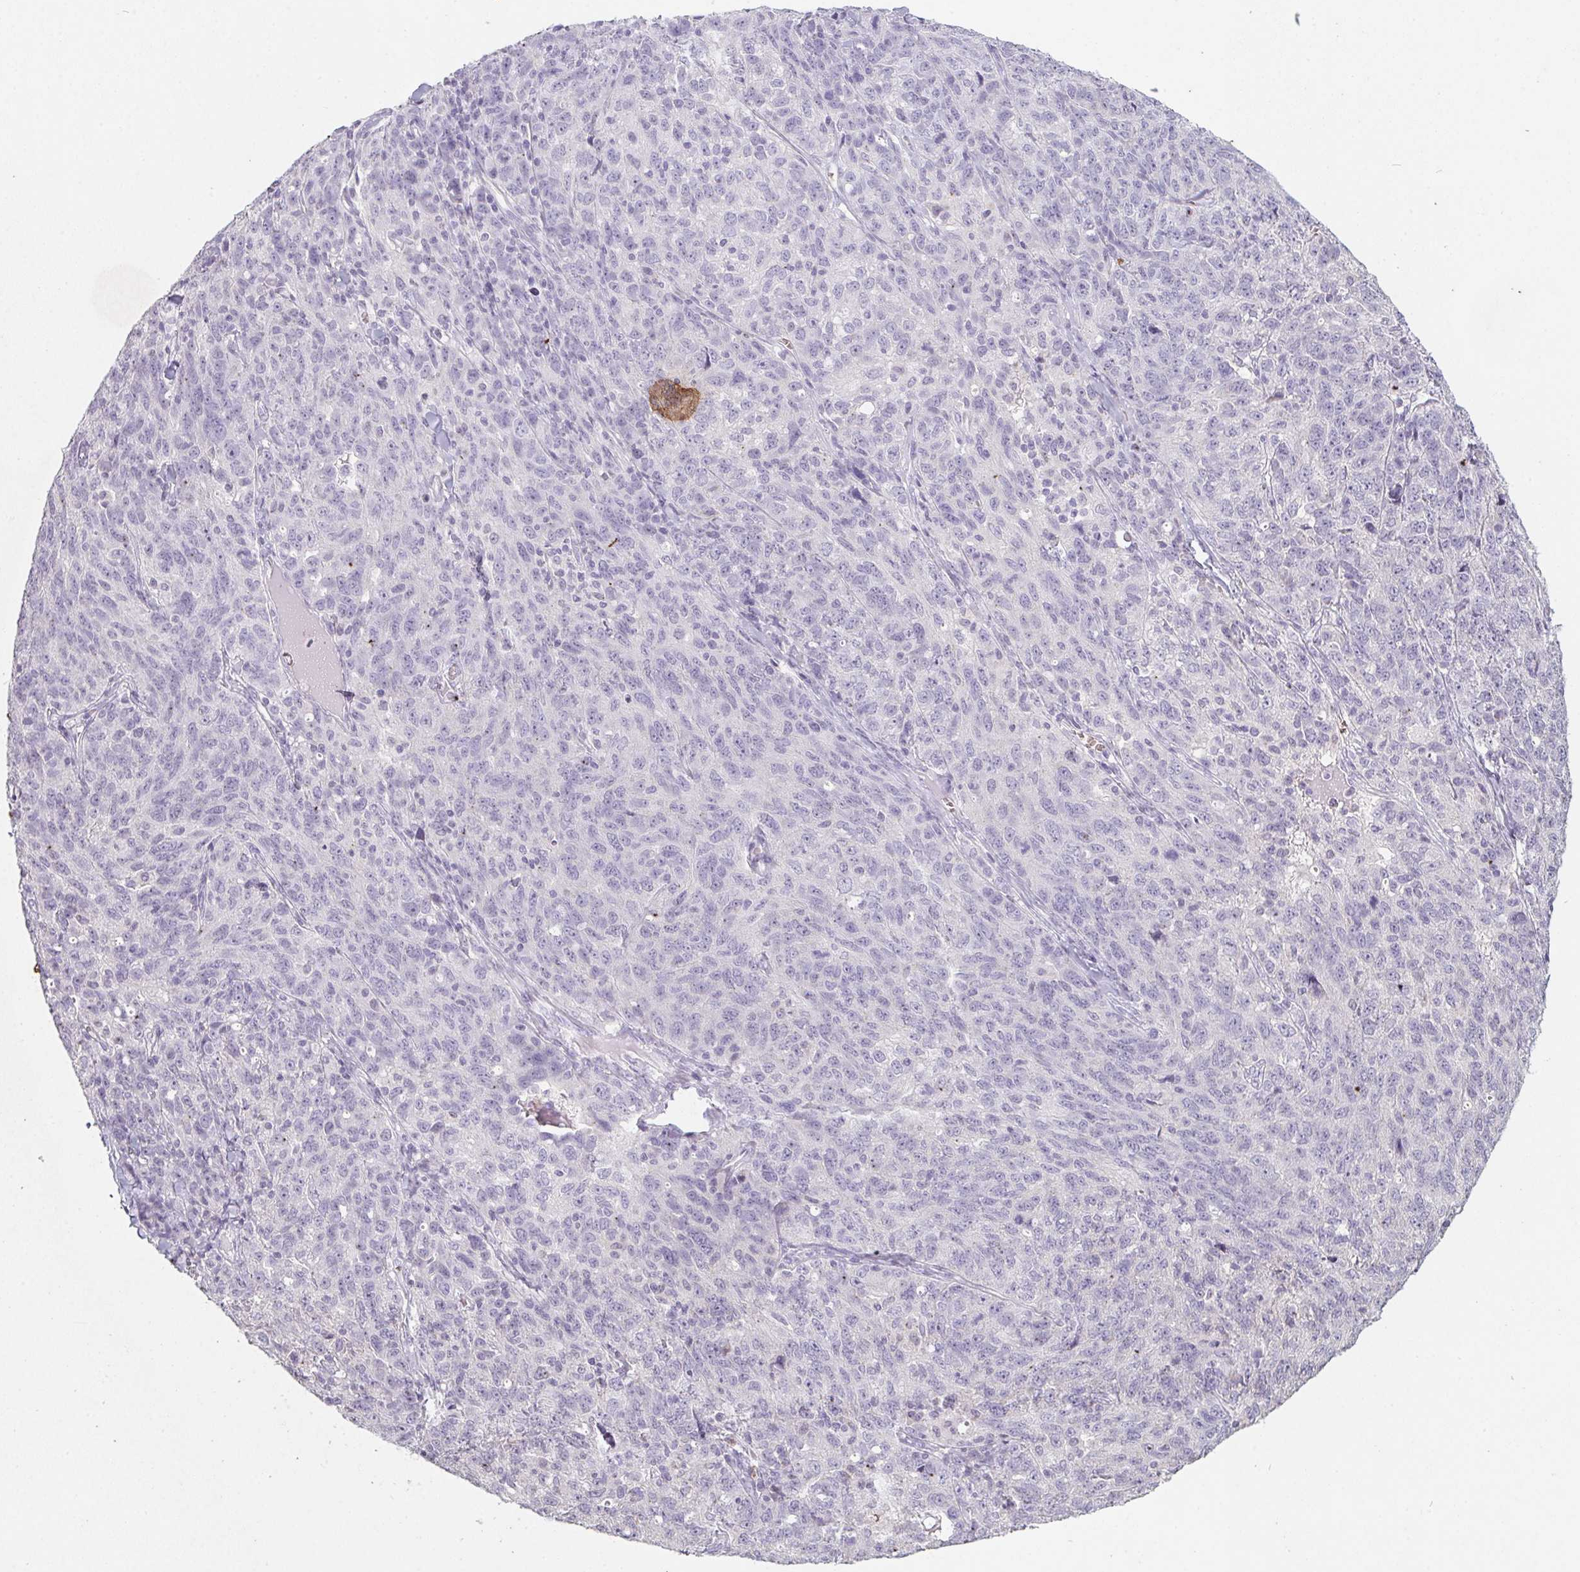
{"staining": {"intensity": "negative", "quantity": "none", "location": "none"}, "tissue": "ovarian cancer", "cell_type": "Tumor cells", "image_type": "cancer", "snomed": [{"axis": "morphology", "description": "Cystadenocarcinoma, serous, NOS"}, {"axis": "topography", "description": "Ovary"}], "caption": "IHC photomicrograph of neoplastic tissue: ovarian serous cystadenocarcinoma stained with DAB displays no significant protein positivity in tumor cells. The staining is performed using DAB (3,3'-diaminobenzidine) brown chromogen with nuclei counter-stained in using hematoxylin.", "gene": "DCD", "patient": {"sex": "female", "age": 71}}